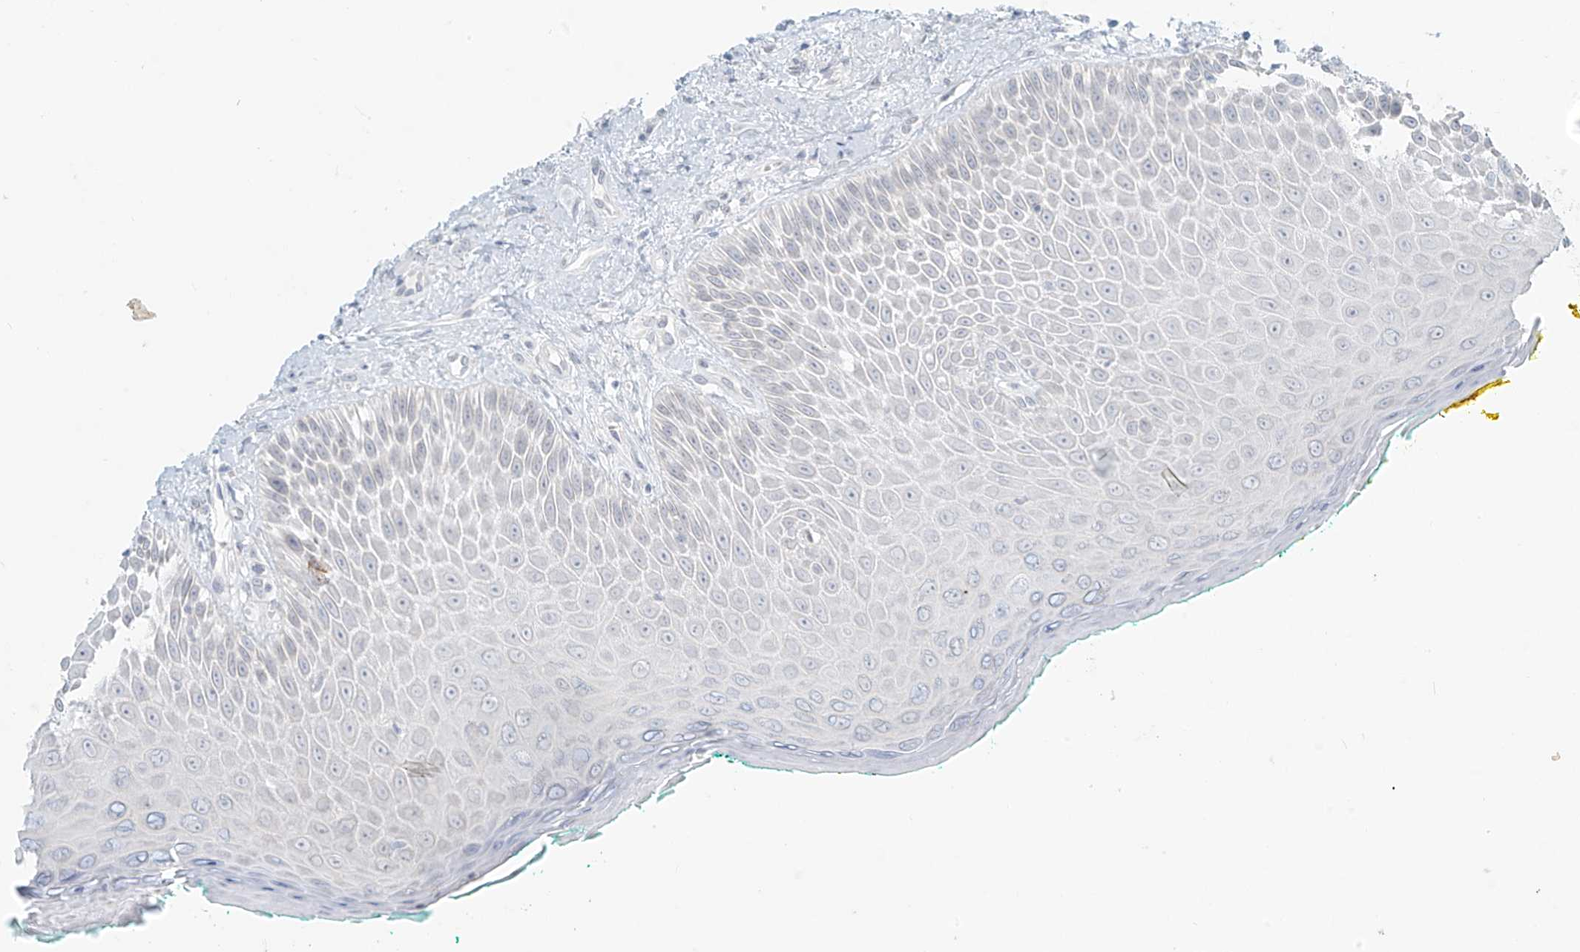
{"staining": {"intensity": "weak", "quantity": "25%-75%", "location": "cytoplasmic/membranous"}, "tissue": "oral mucosa", "cell_type": "Squamous epithelial cells", "image_type": "normal", "snomed": [{"axis": "morphology", "description": "Normal tissue, NOS"}, {"axis": "topography", "description": "Oral tissue"}], "caption": "Weak cytoplasmic/membranous staining for a protein is identified in approximately 25%-75% of squamous epithelial cells of benign oral mucosa using immunohistochemistry (IHC).", "gene": "OSBPL7", "patient": {"sex": "female", "age": 70}}